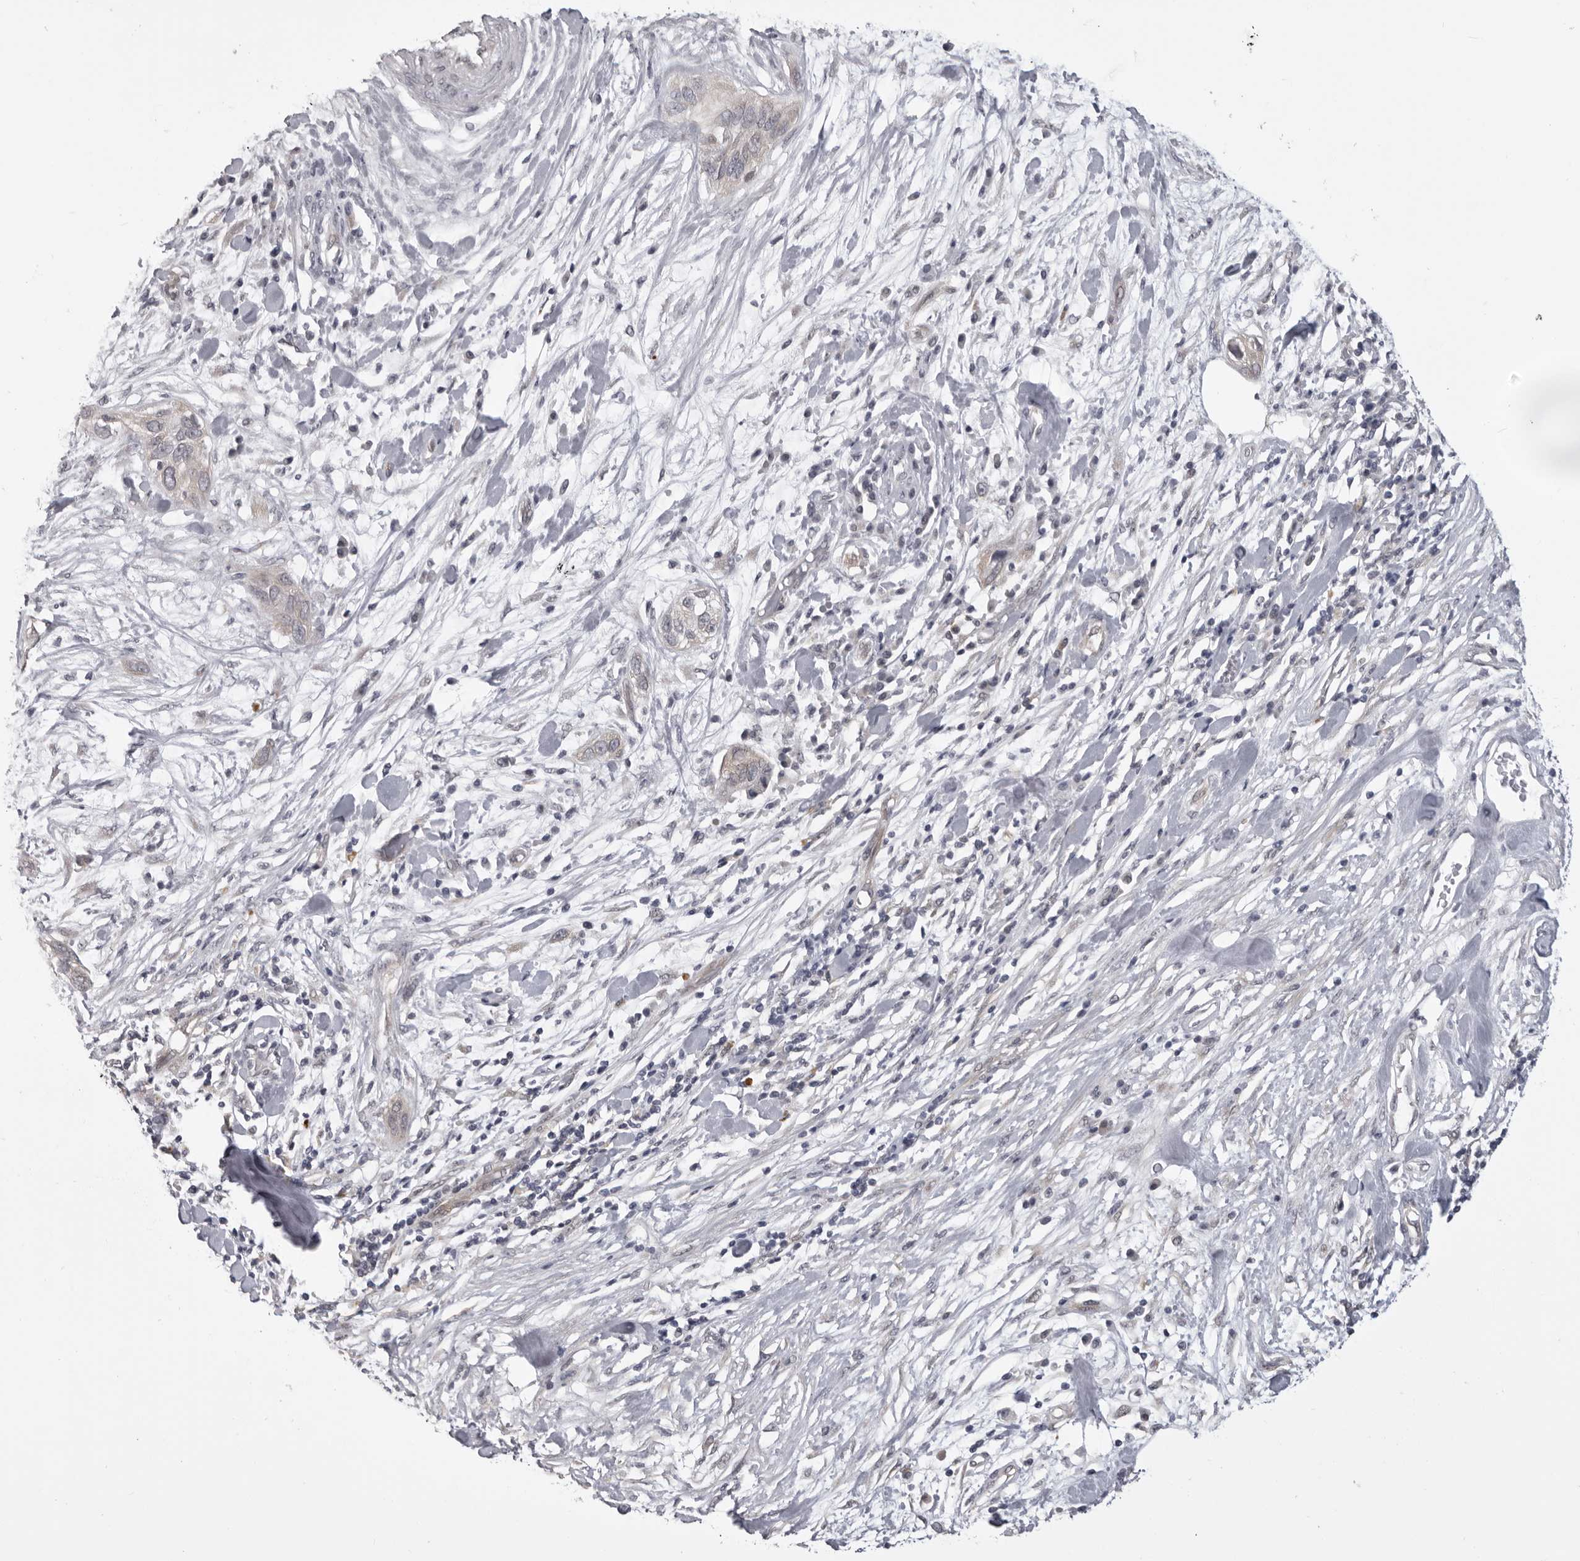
{"staining": {"intensity": "weak", "quantity": "<25%", "location": "cytoplasmic/membranous"}, "tissue": "pancreatic cancer", "cell_type": "Tumor cells", "image_type": "cancer", "snomed": [{"axis": "morphology", "description": "Adenocarcinoma, NOS"}, {"axis": "topography", "description": "Pancreas"}], "caption": "The immunohistochemistry micrograph has no significant expression in tumor cells of pancreatic cancer (adenocarcinoma) tissue.", "gene": "EPHA10", "patient": {"sex": "female", "age": 60}}